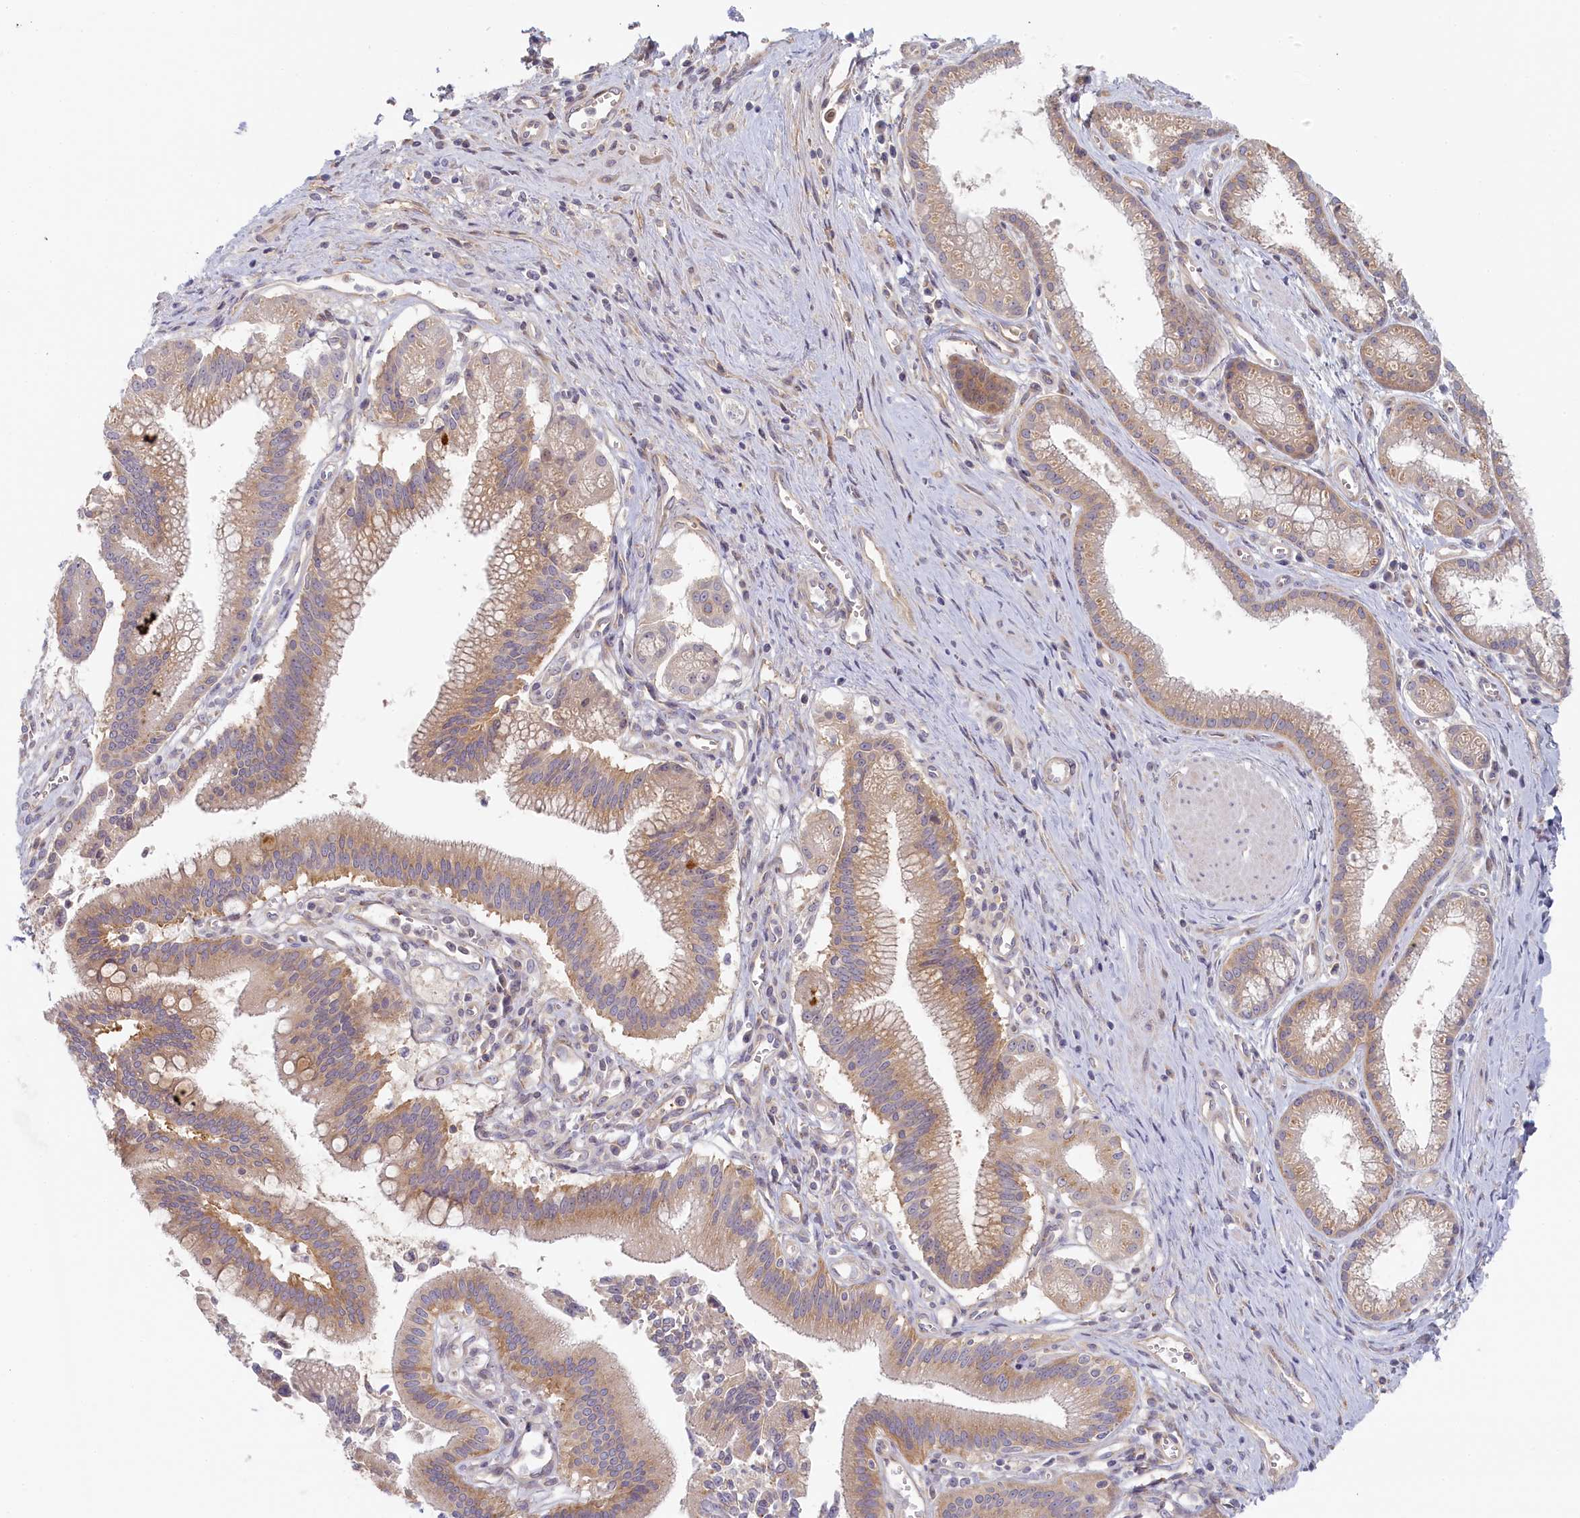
{"staining": {"intensity": "weak", "quantity": "25%-75%", "location": "cytoplasmic/membranous"}, "tissue": "pancreatic cancer", "cell_type": "Tumor cells", "image_type": "cancer", "snomed": [{"axis": "morphology", "description": "Adenocarcinoma, NOS"}, {"axis": "topography", "description": "Pancreas"}], "caption": "Protein analysis of pancreatic cancer (adenocarcinoma) tissue demonstrates weak cytoplasmic/membranous staining in approximately 25%-75% of tumor cells. Using DAB (brown) and hematoxylin (blue) stains, captured at high magnification using brightfield microscopy.", "gene": "STX16", "patient": {"sex": "male", "age": 78}}